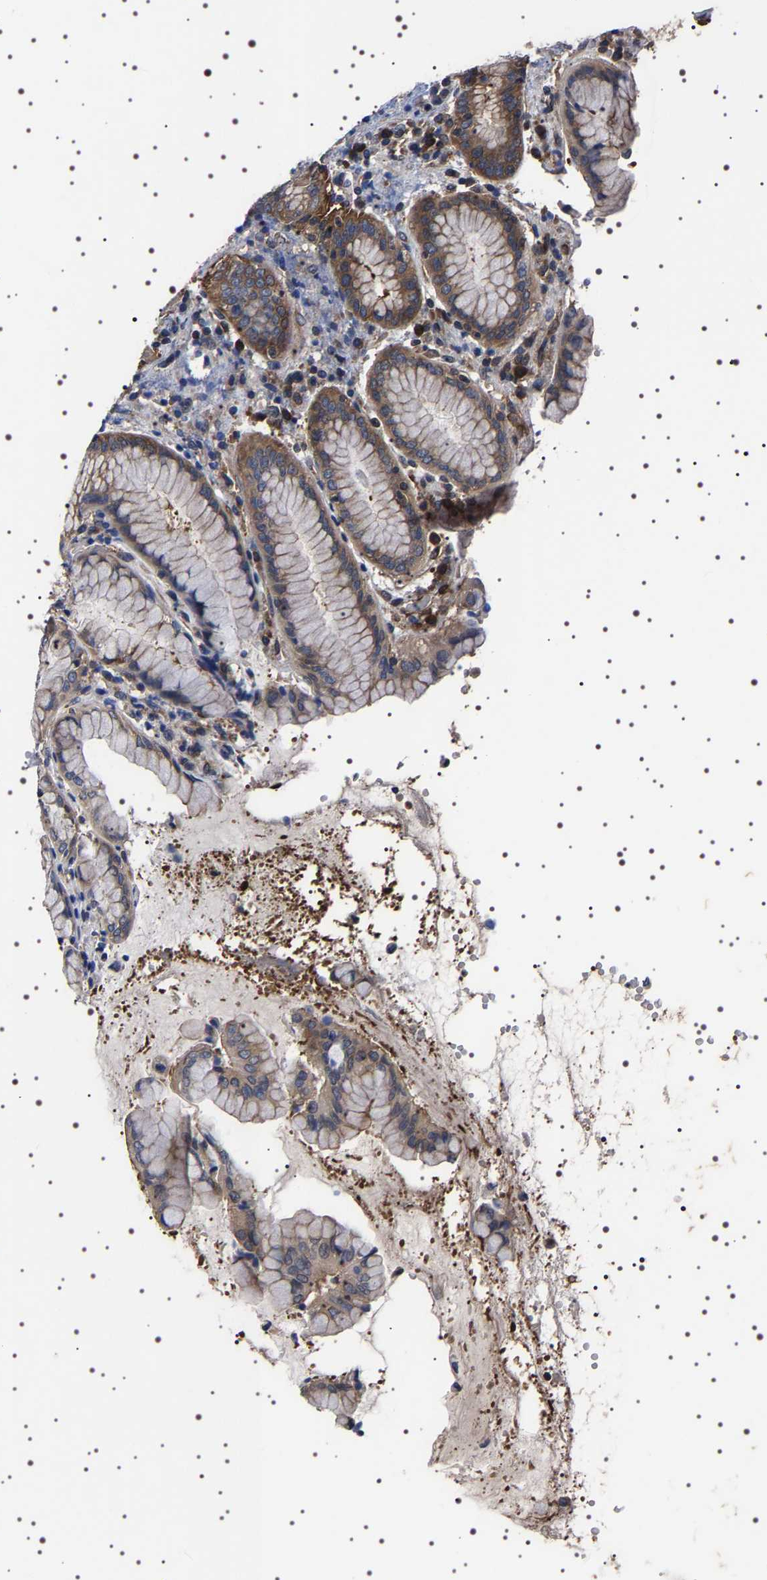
{"staining": {"intensity": "strong", "quantity": "25%-75%", "location": "cytoplasmic/membranous"}, "tissue": "stomach", "cell_type": "Glandular cells", "image_type": "normal", "snomed": [{"axis": "morphology", "description": "Normal tissue, NOS"}, {"axis": "topography", "description": "Stomach"}, {"axis": "topography", "description": "Stomach, lower"}], "caption": "Immunohistochemistry (DAB) staining of unremarkable stomach exhibits strong cytoplasmic/membranous protein staining in about 25%-75% of glandular cells. Nuclei are stained in blue.", "gene": "DARS1", "patient": {"sex": "female", "age": 56}}